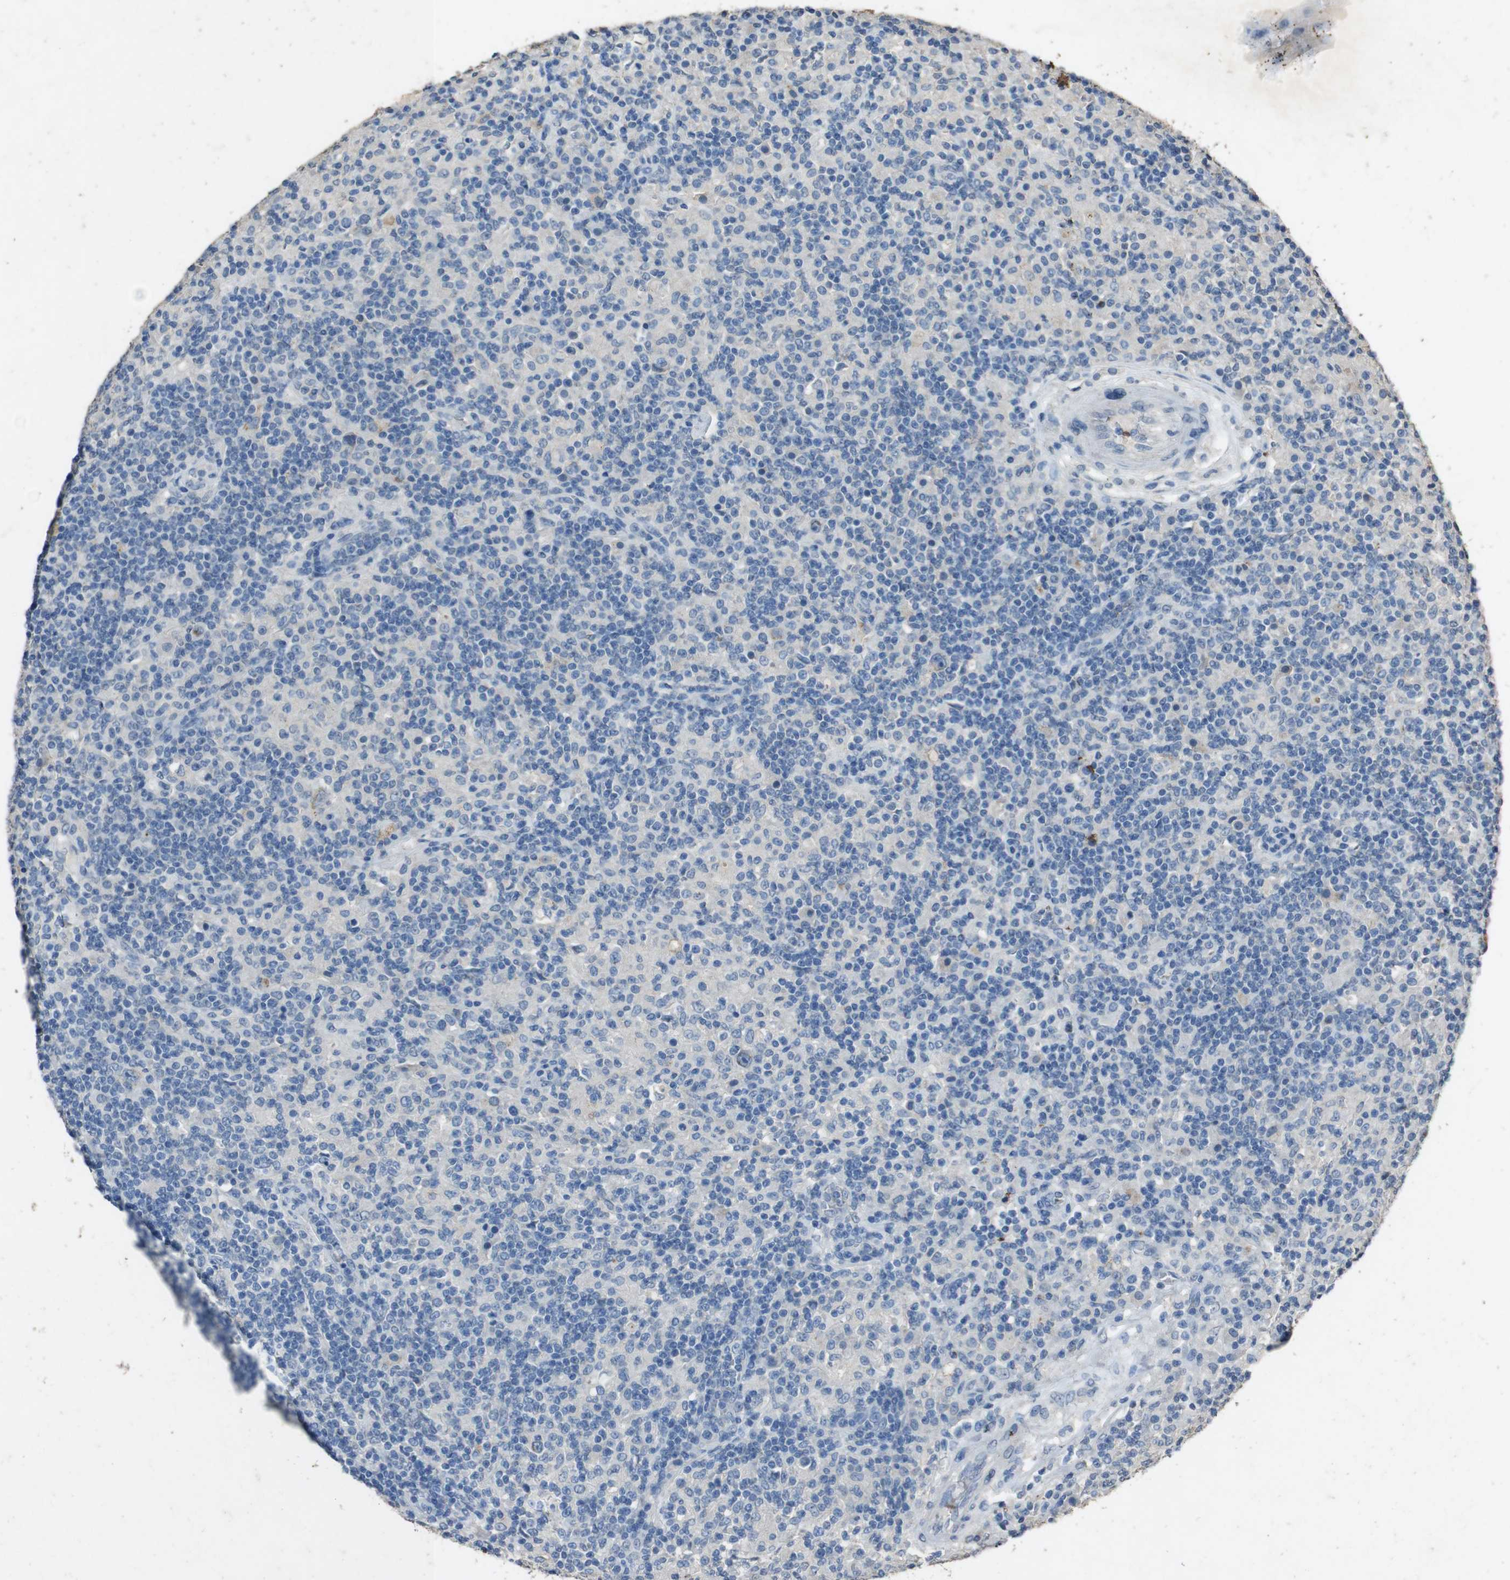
{"staining": {"intensity": "negative", "quantity": "none", "location": "none"}, "tissue": "lymphoma", "cell_type": "Tumor cells", "image_type": "cancer", "snomed": [{"axis": "morphology", "description": "Hodgkin's disease, NOS"}, {"axis": "topography", "description": "Lymph node"}], "caption": "Micrograph shows no protein staining in tumor cells of lymphoma tissue.", "gene": "STBD1", "patient": {"sex": "male", "age": 70}}